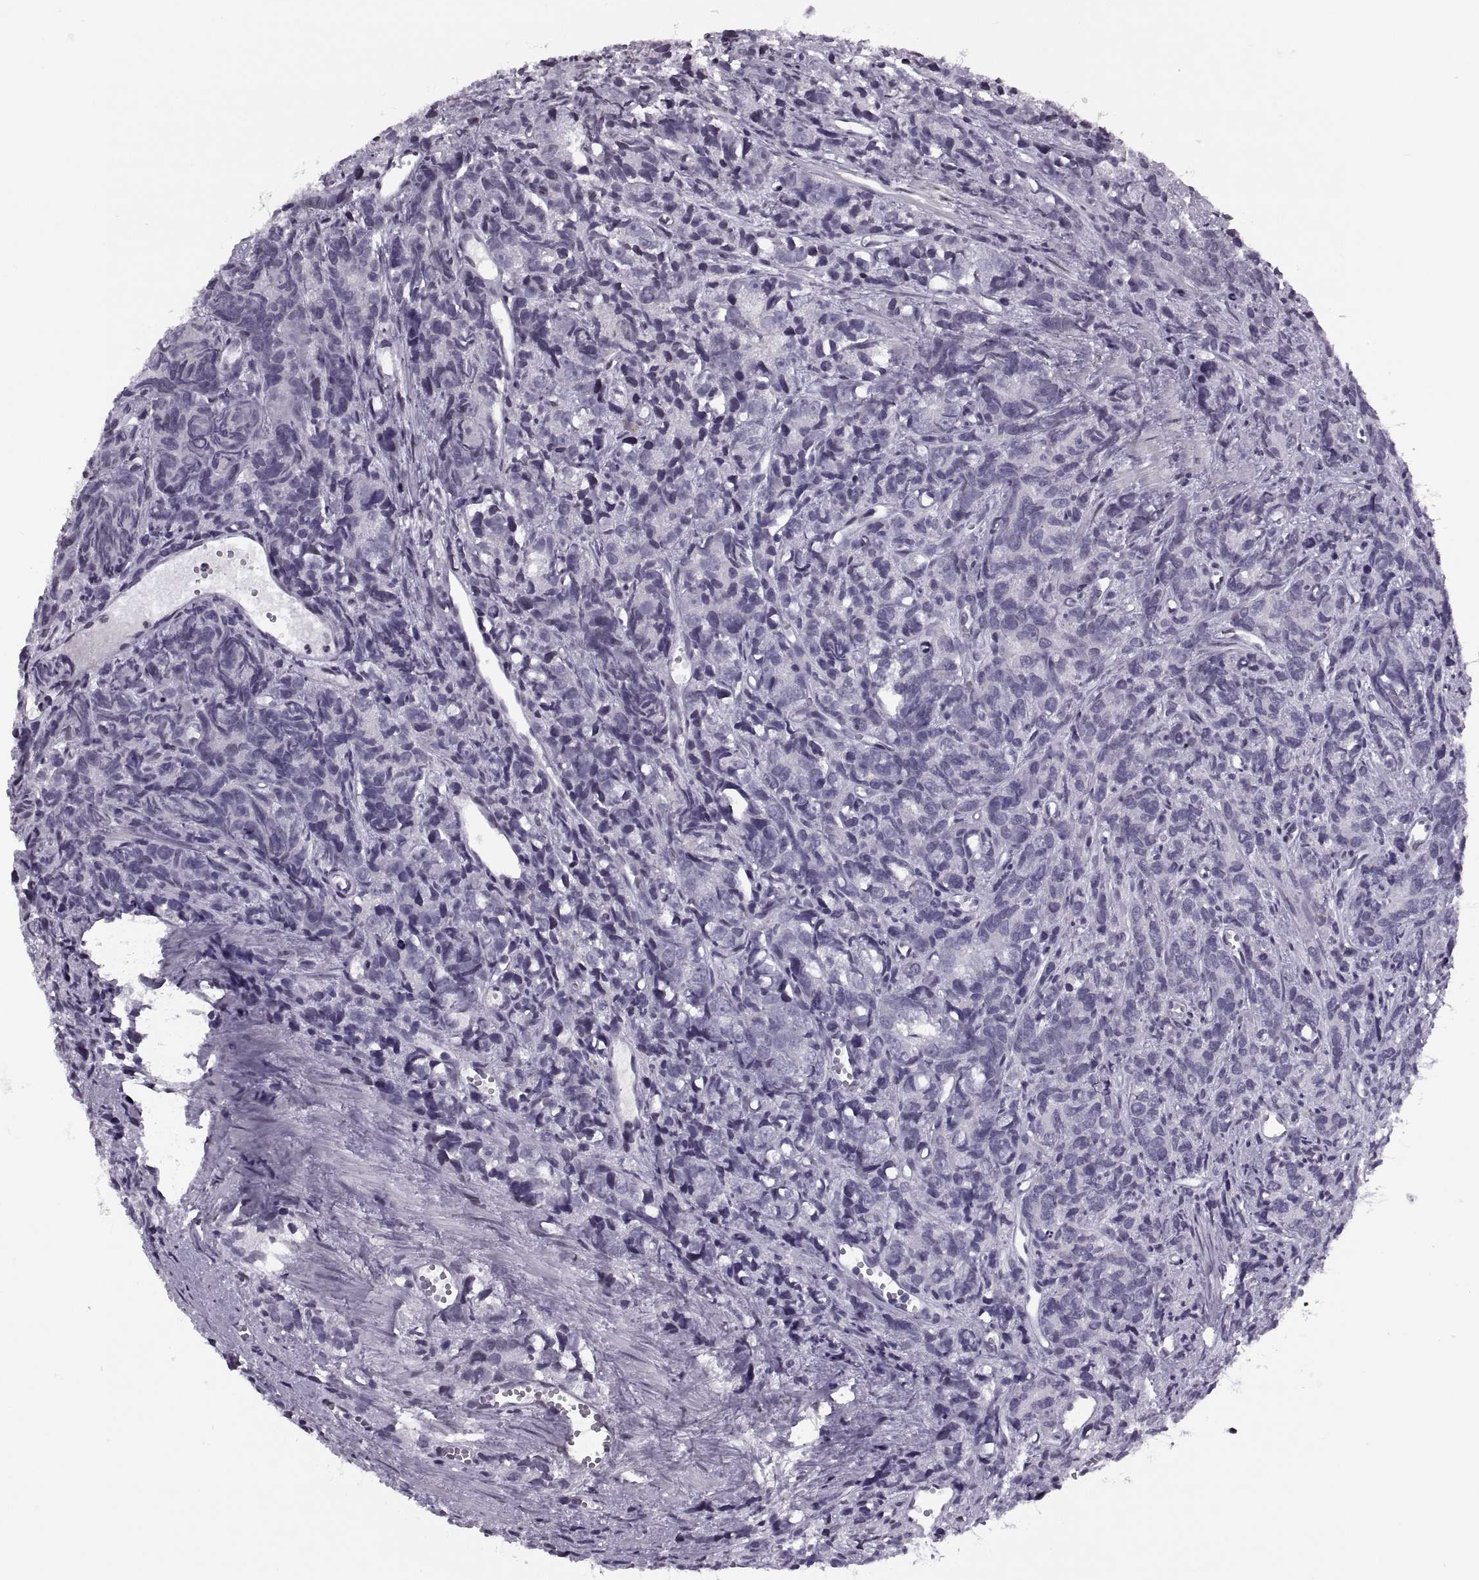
{"staining": {"intensity": "negative", "quantity": "none", "location": "none"}, "tissue": "prostate cancer", "cell_type": "Tumor cells", "image_type": "cancer", "snomed": [{"axis": "morphology", "description": "Adenocarcinoma, High grade"}, {"axis": "topography", "description": "Prostate"}], "caption": "Adenocarcinoma (high-grade) (prostate) stained for a protein using immunohistochemistry (IHC) demonstrates no expression tumor cells.", "gene": "H1-8", "patient": {"sex": "male", "age": 77}}